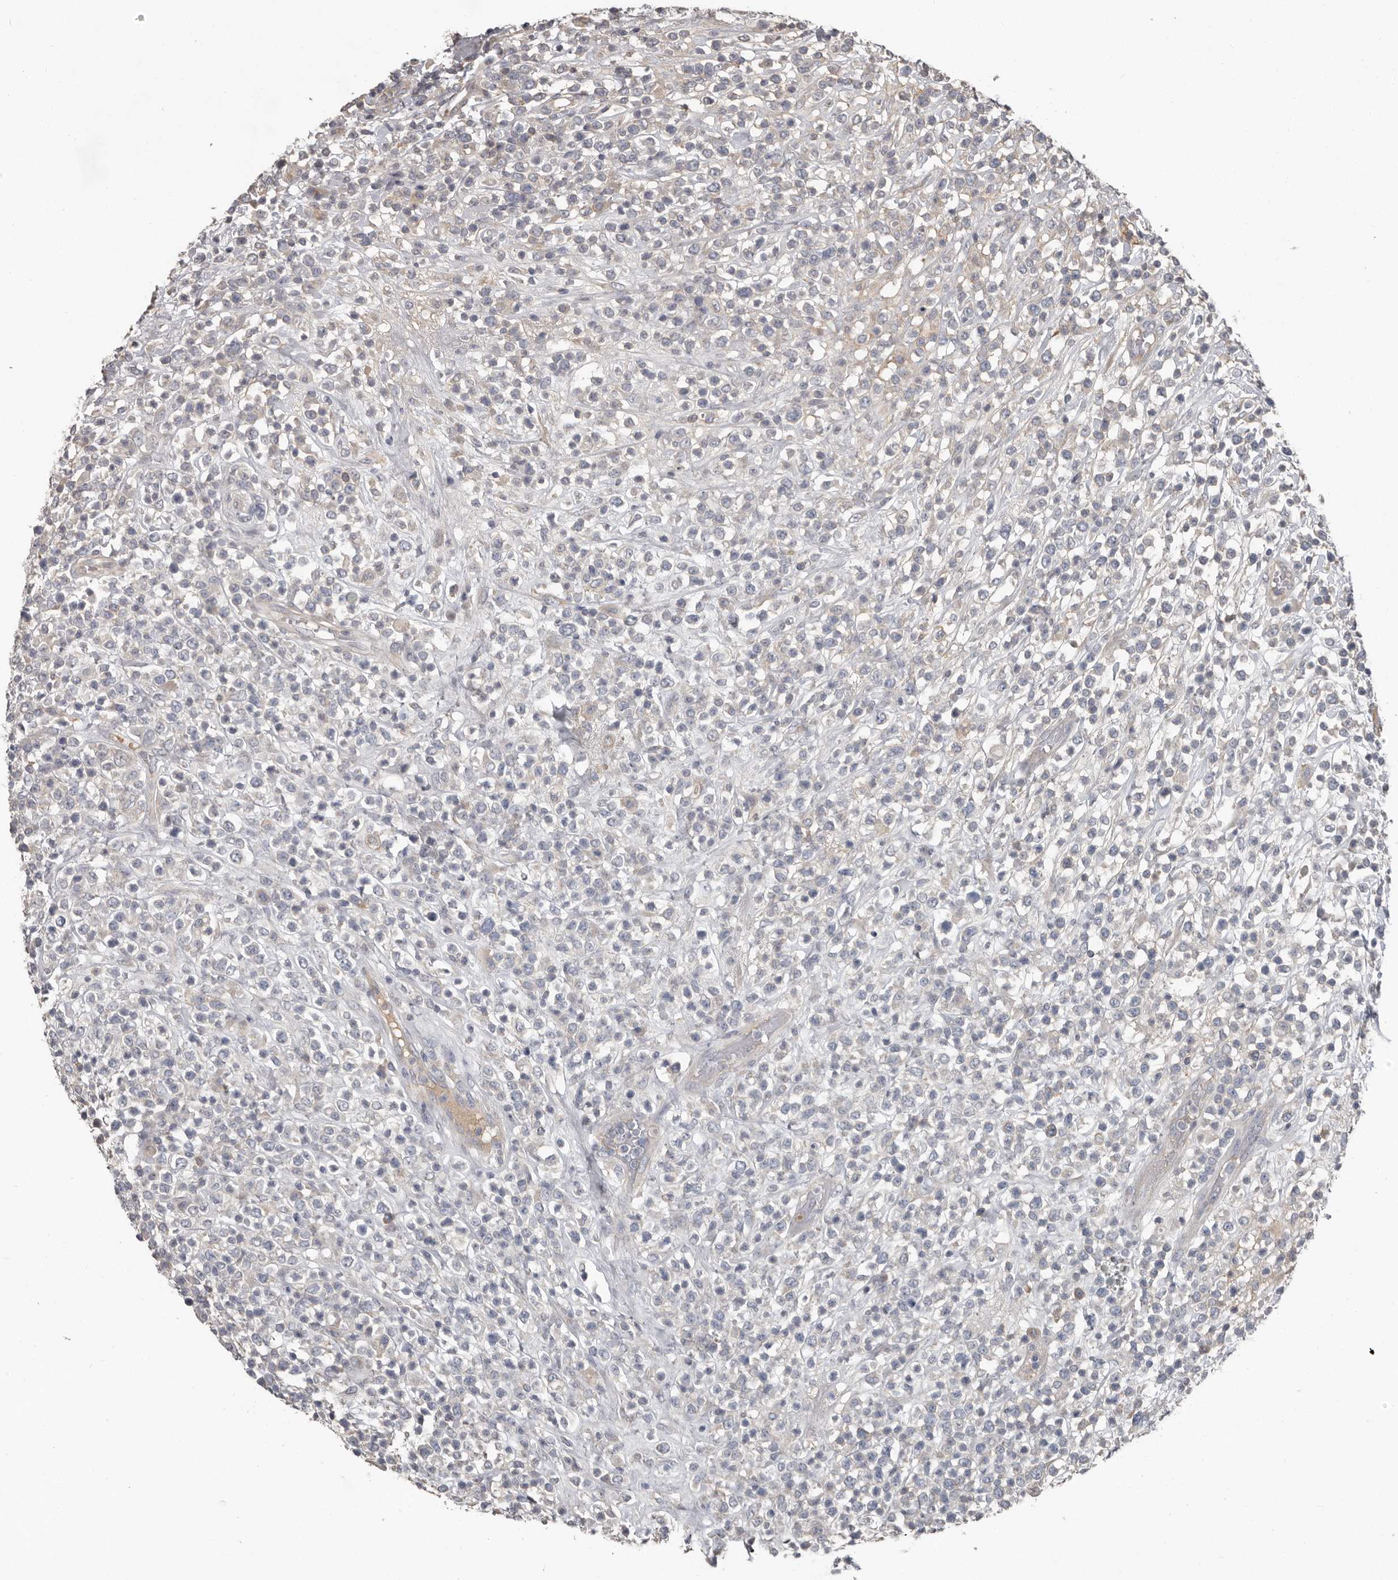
{"staining": {"intensity": "negative", "quantity": "none", "location": "none"}, "tissue": "lymphoma", "cell_type": "Tumor cells", "image_type": "cancer", "snomed": [{"axis": "morphology", "description": "Malignant lymphoma, non-Hodgkin's type, High grade"}, {"axis": "topography", "description": "Colon"}], "caption": "A high-resolution micrograph shows immunohistochemistry staining of lymphoma, which displays no significant positivity in tumor cells. (DAB IHC, high magnification).", "gene": "CA6", "patient": {"sex": "female", "age": 53}}